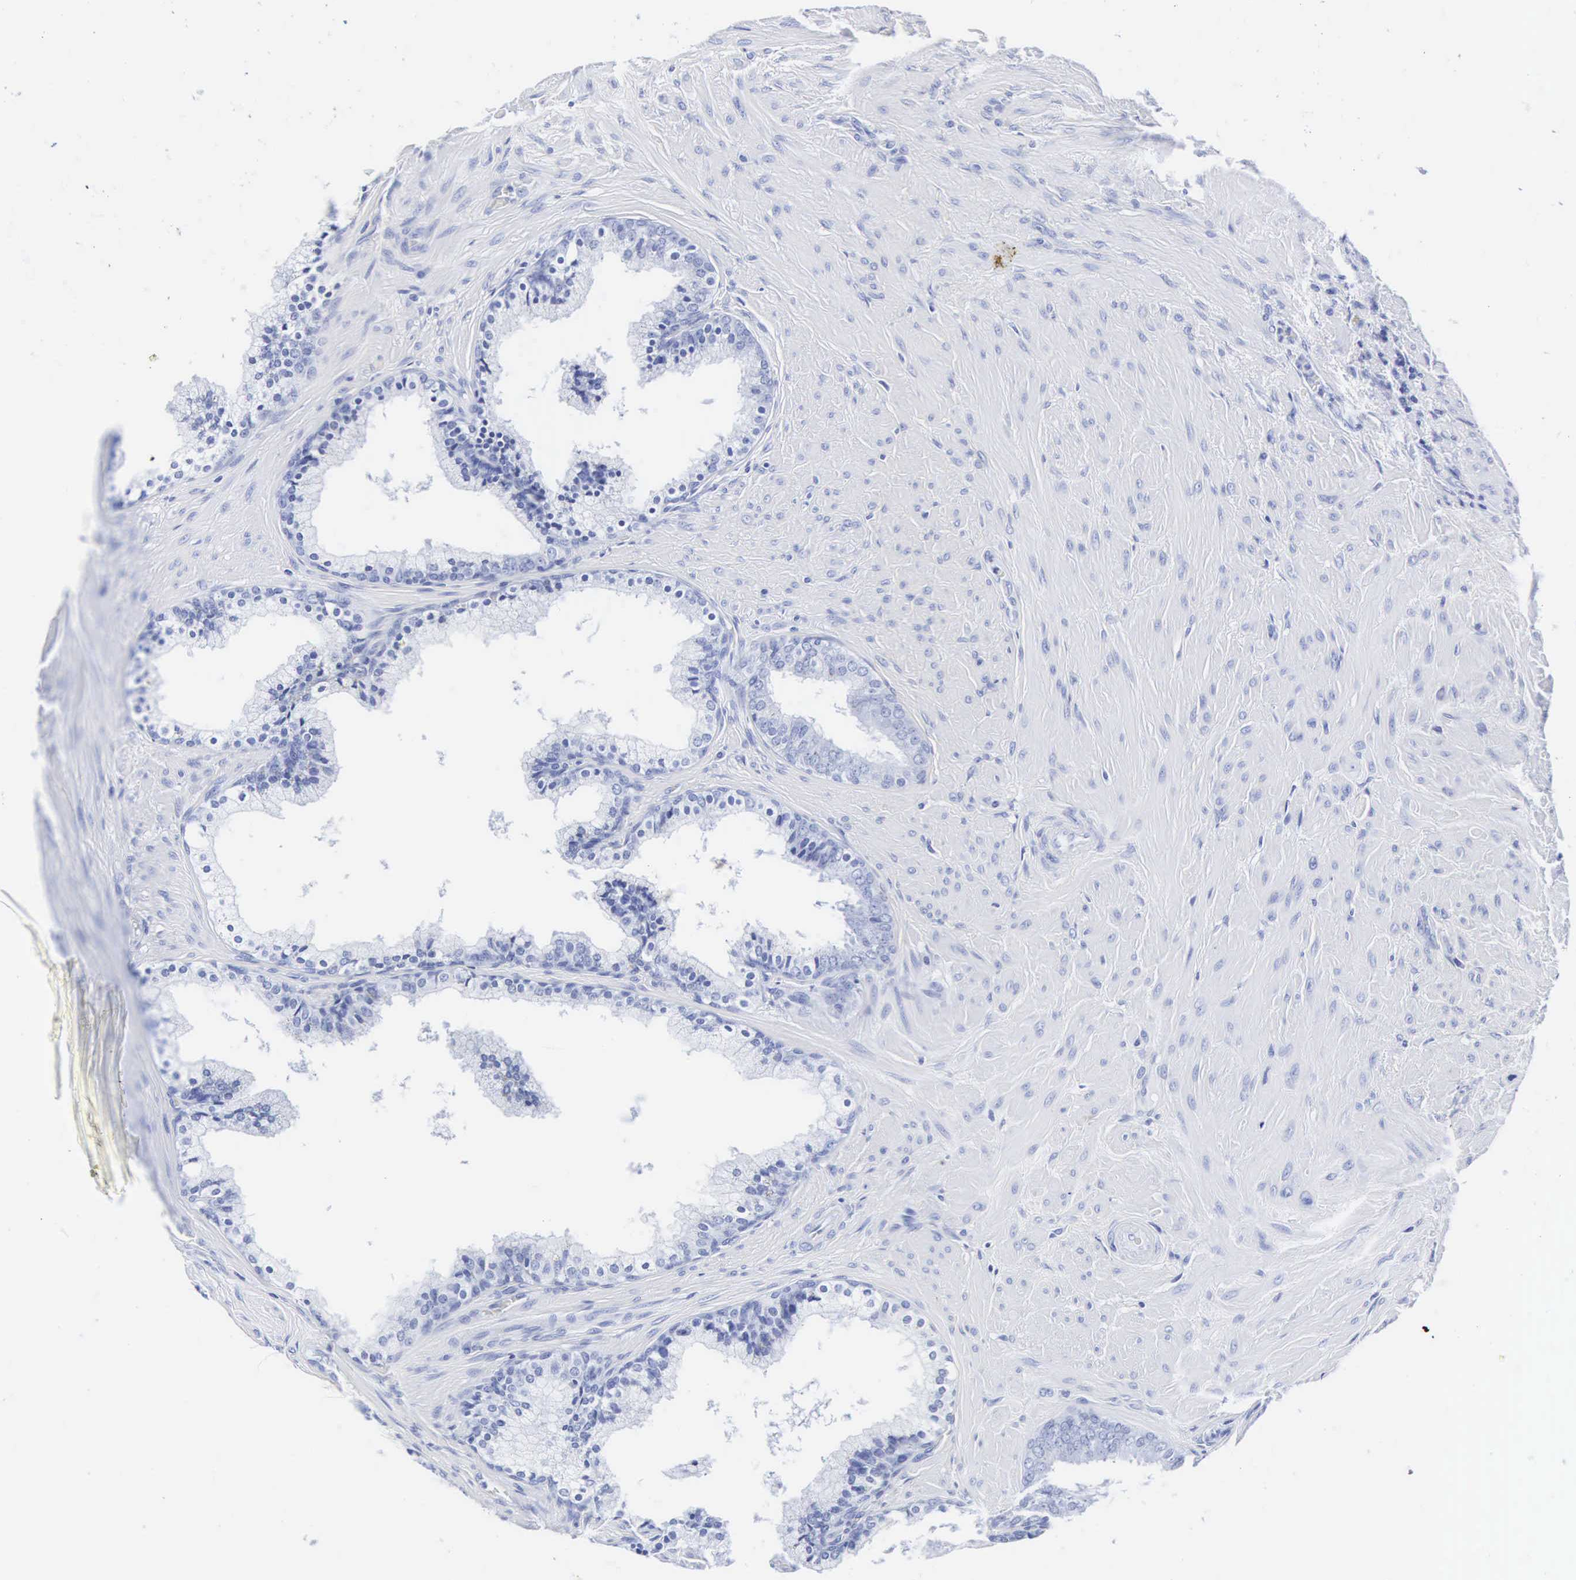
{"staining": {"intensity": "negative", "quantity": "none", "location": "none"}, "tissue": "prostate", "cell_type": "Glandular cells", "image_type": "normal", "snomed": [{"axis": "morphology", "description": "Normal tissue, NOS"}, {"axis": "topography", "description": "Prostate"}], "caption": "This is an IHC image of unremarkable human prostate. There is no staining in glandular cells.", "gene": "INS", "patient": {"sex": "male", "age": 65}}